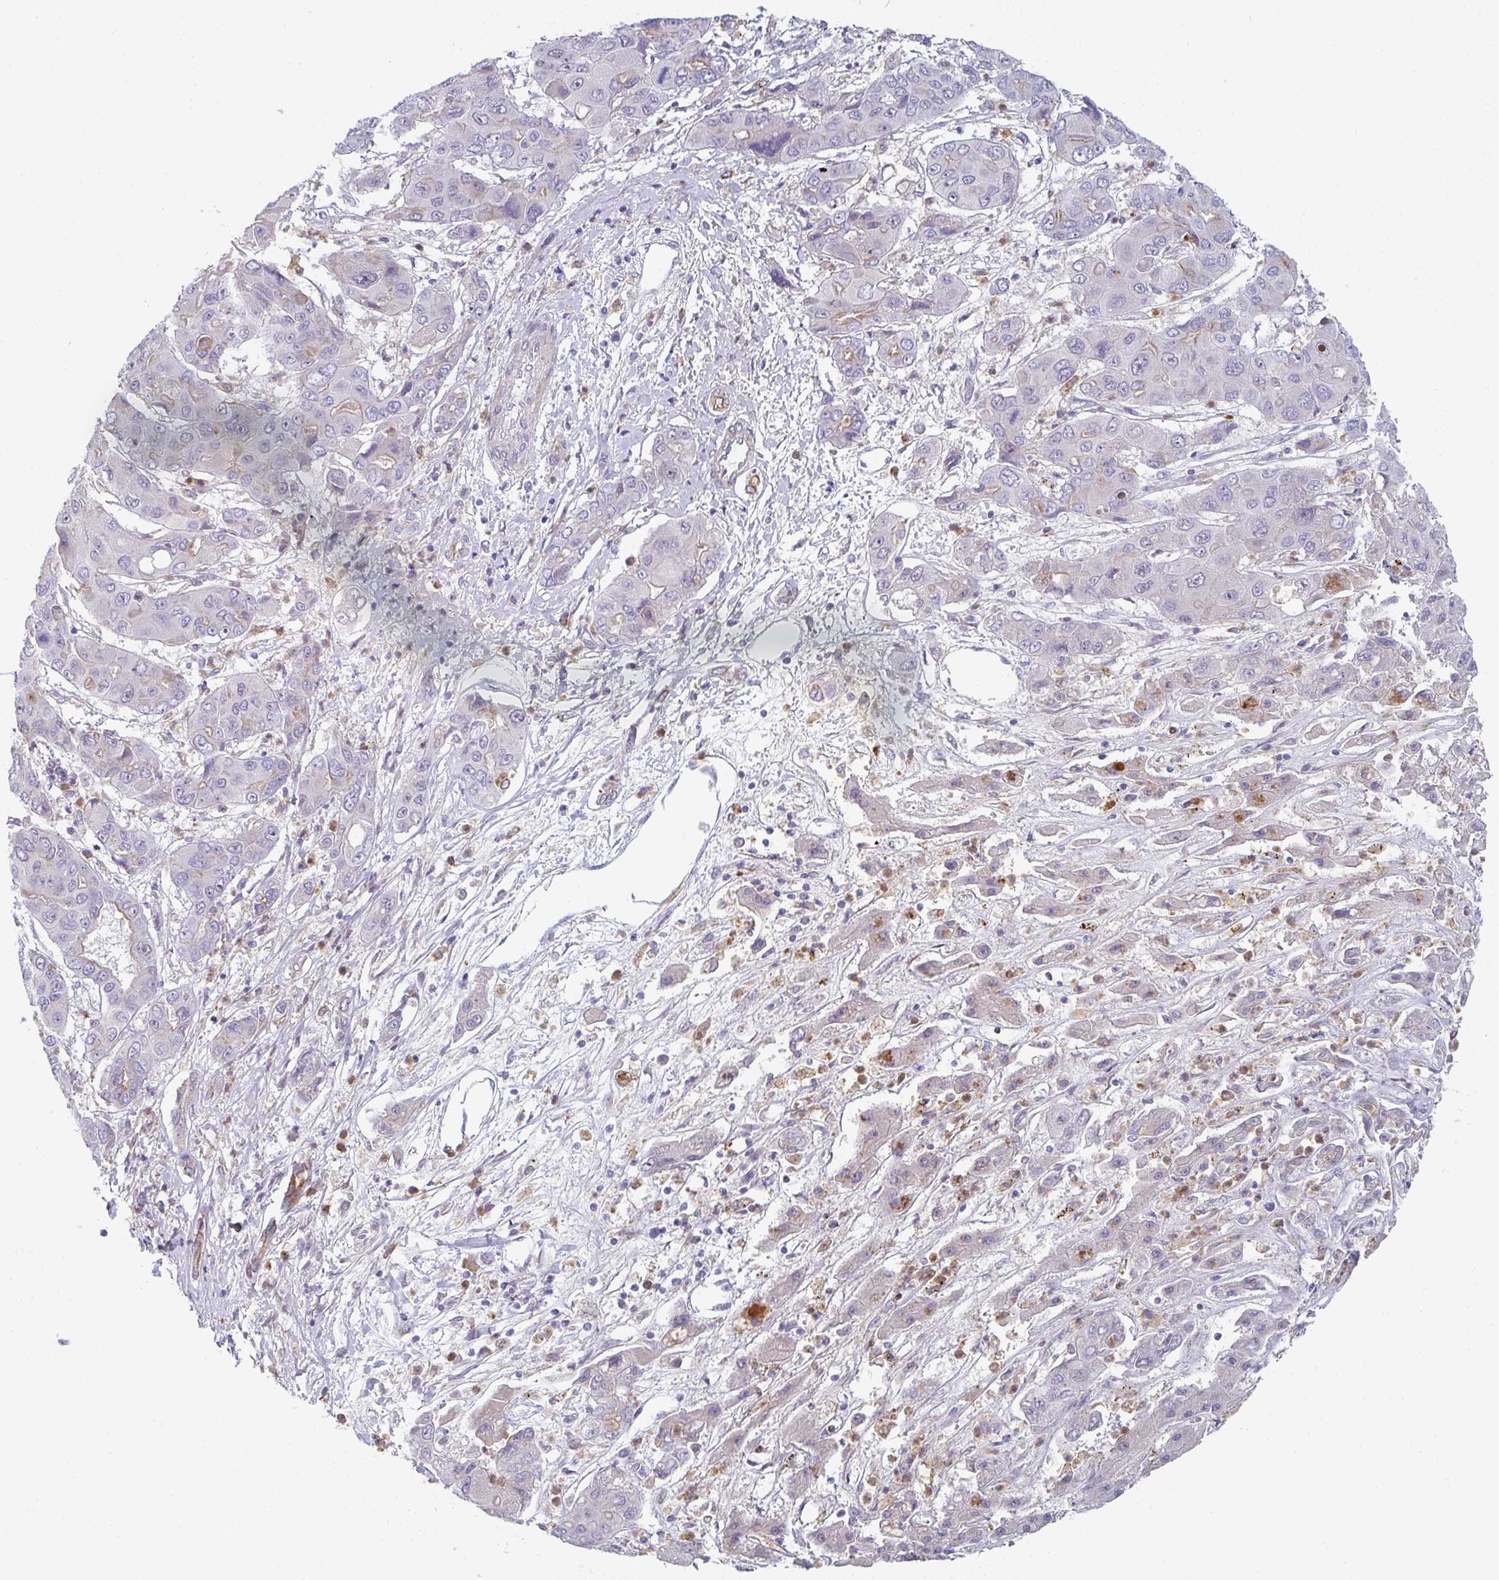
{"staining": {"intensity": "moderate", "quantity": "<25%", "location": "cytoplasmic/membranous"}, "tissue": "liver cancer", "cell_type": "Tumor cells", "image_type": "cancer", "snomed": [{"axis": "morphology", "description": "Cholangiocarcinoma"}, {"axis": "topography", "description": "Liver"}], "caption": "Liver cancer stained with DAB (3,3'-diaminobenzidine) immunohistochemistry (IHC) displays low levels of moderate cytoplasmic/membranous staining in about <25% of tumor cells.", "gene": "KLHL33", "patient": {"sex": "male", "age": 67}}